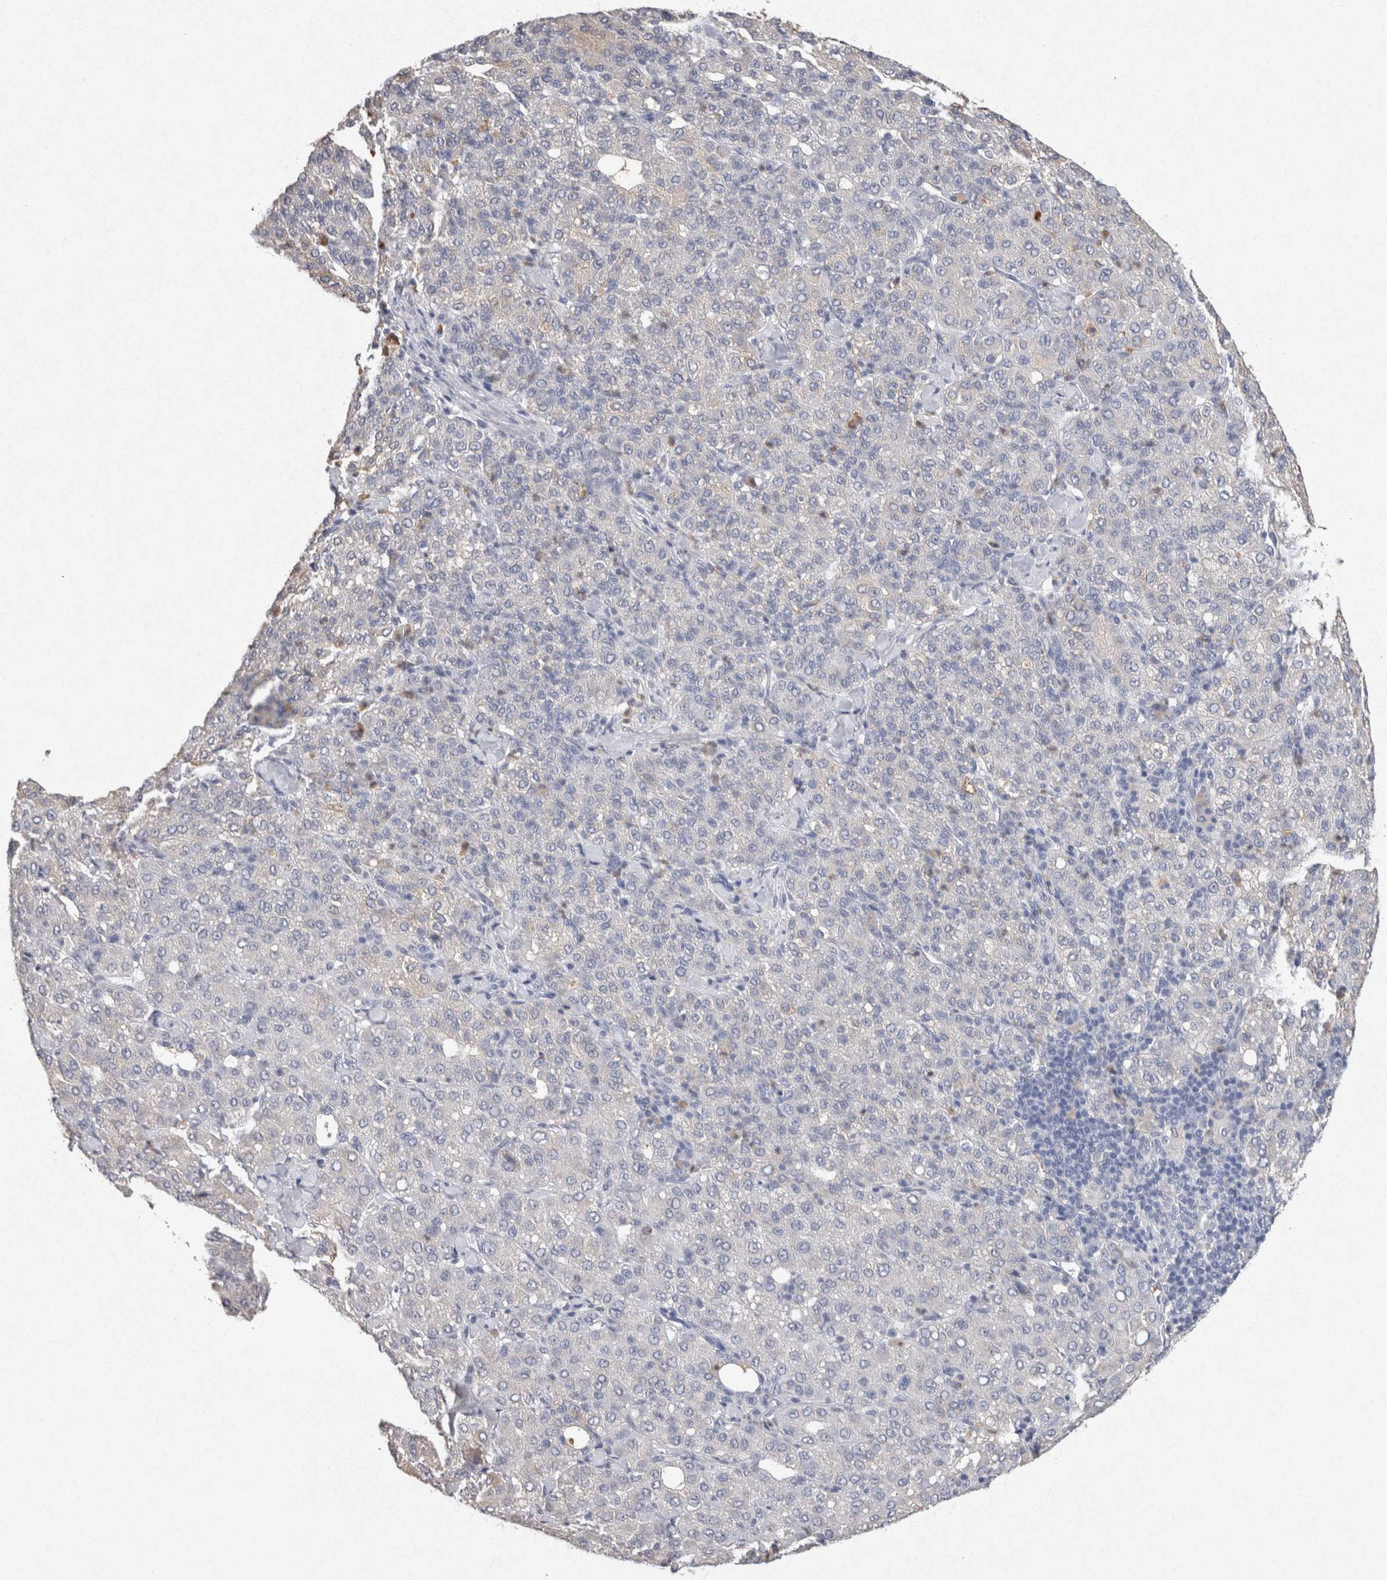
{"staining": {"intensity": "negative", "quantity": "none", "location": "none"}, "tissue": "liver cancer", "cell_type": "Tumor cells", "image_type": "cancer", "snomed": [{"axis": "morphology", "description": "Carcinoma, Hepatocellular, NOS"}, {"axis": "topography", "description": "Liver"}], "caption": "This is an IHC micrograph of human hepatocellular carcinoma (liver). There is no staining in tumor cells.", "gene": "FABP7", "patient": {"sex": "male", "age": 65}}